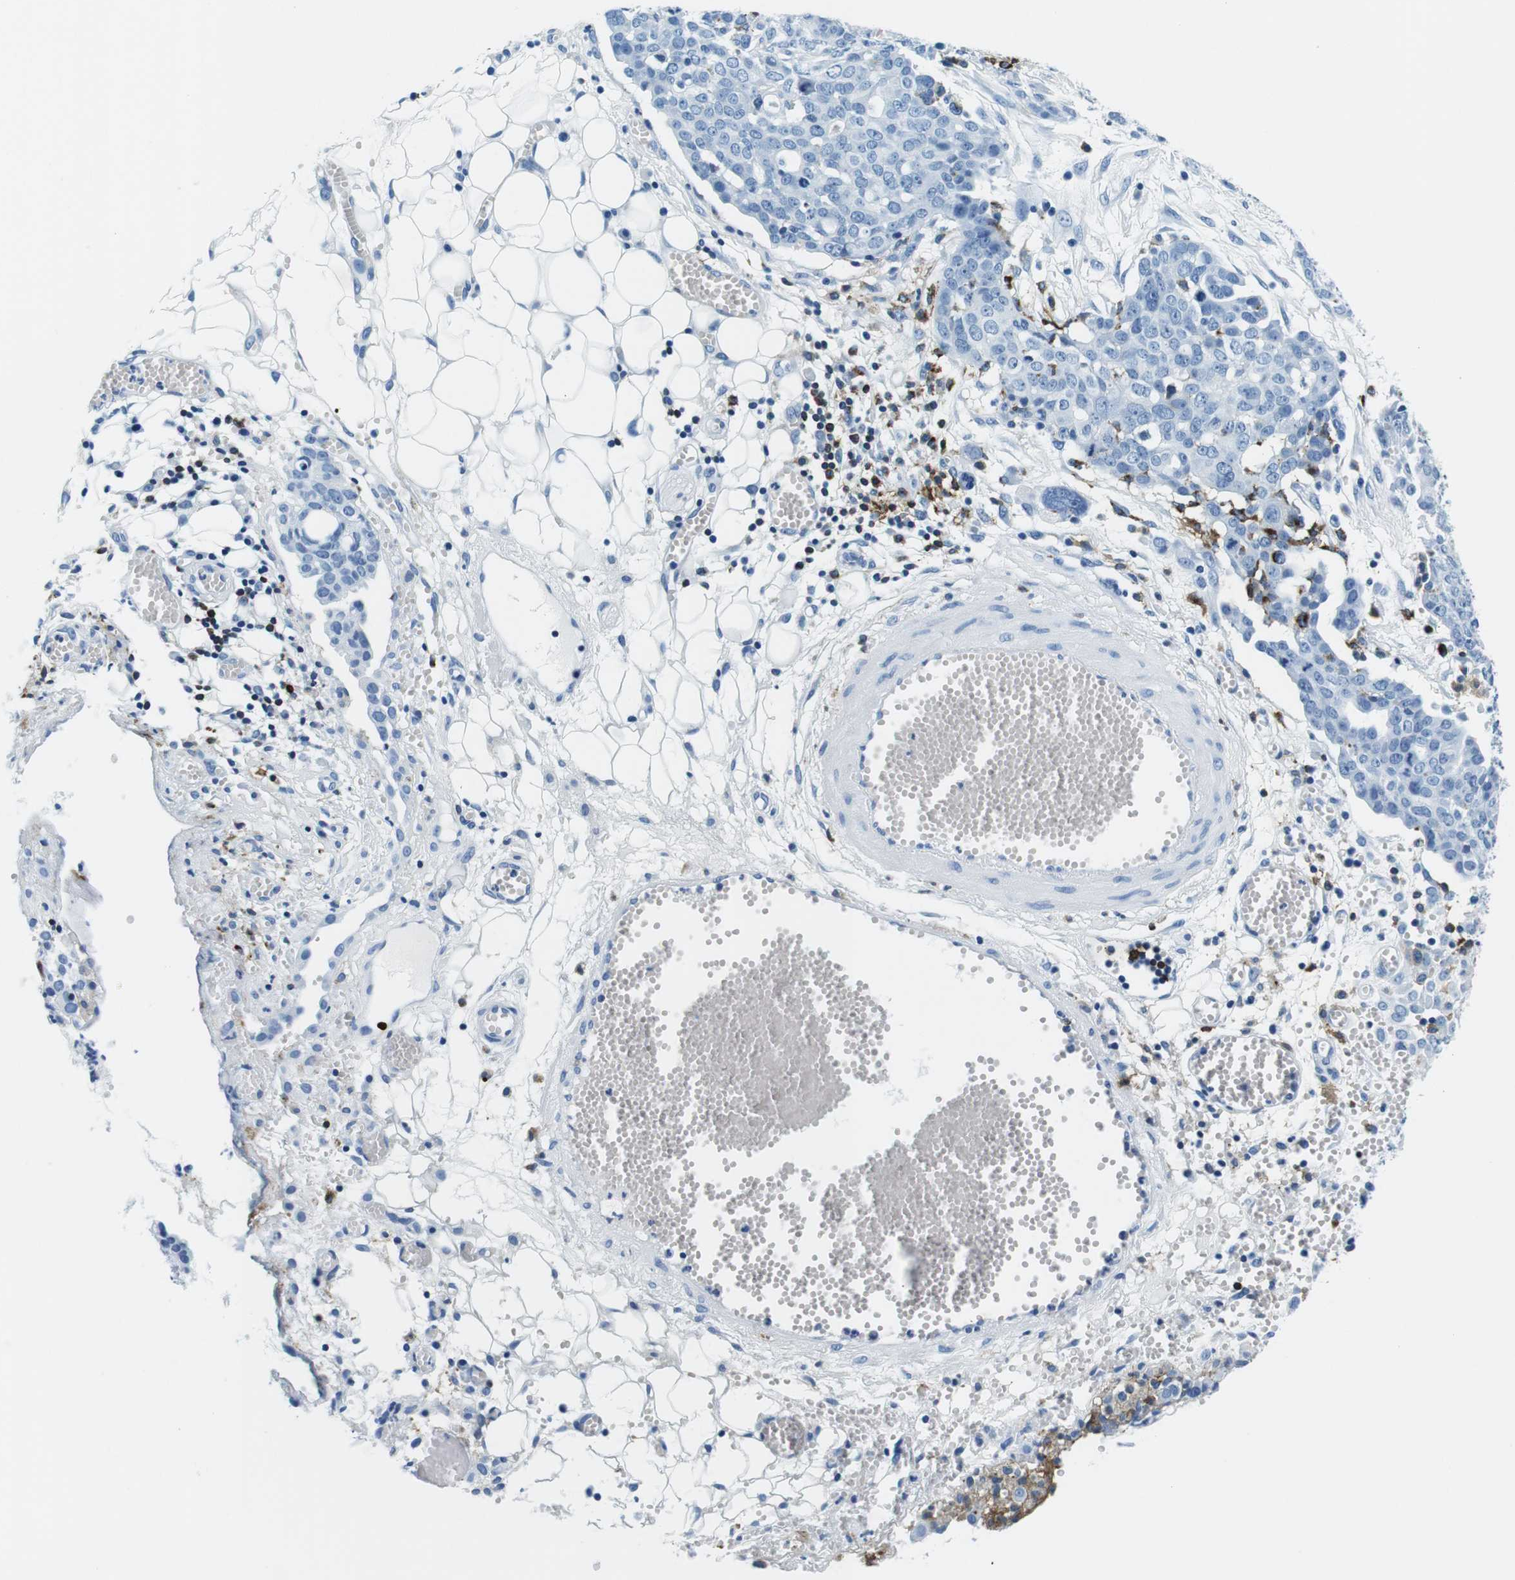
{"staining": {"intensity": "negative", "quantity": "none", "location": "none"}, "tissue": "ovarian cancer", "cell_type": "Tumor cells", "image_type": "cancer", "snomed": [{"axis": "morphology", "description": "Cystadenocarcinoma, serous, NOS"}, {"axis": "topography", "description": "Soft tissue"}, {"axis": "topography", "description": "Ovary"}], "caption": "There is no significant expression in tumor cells of ovarian cancer (serous cystadenocarcinoma).", "gene": "HLA-DRB1", "patient": {"sex": "female", "age": 57}}